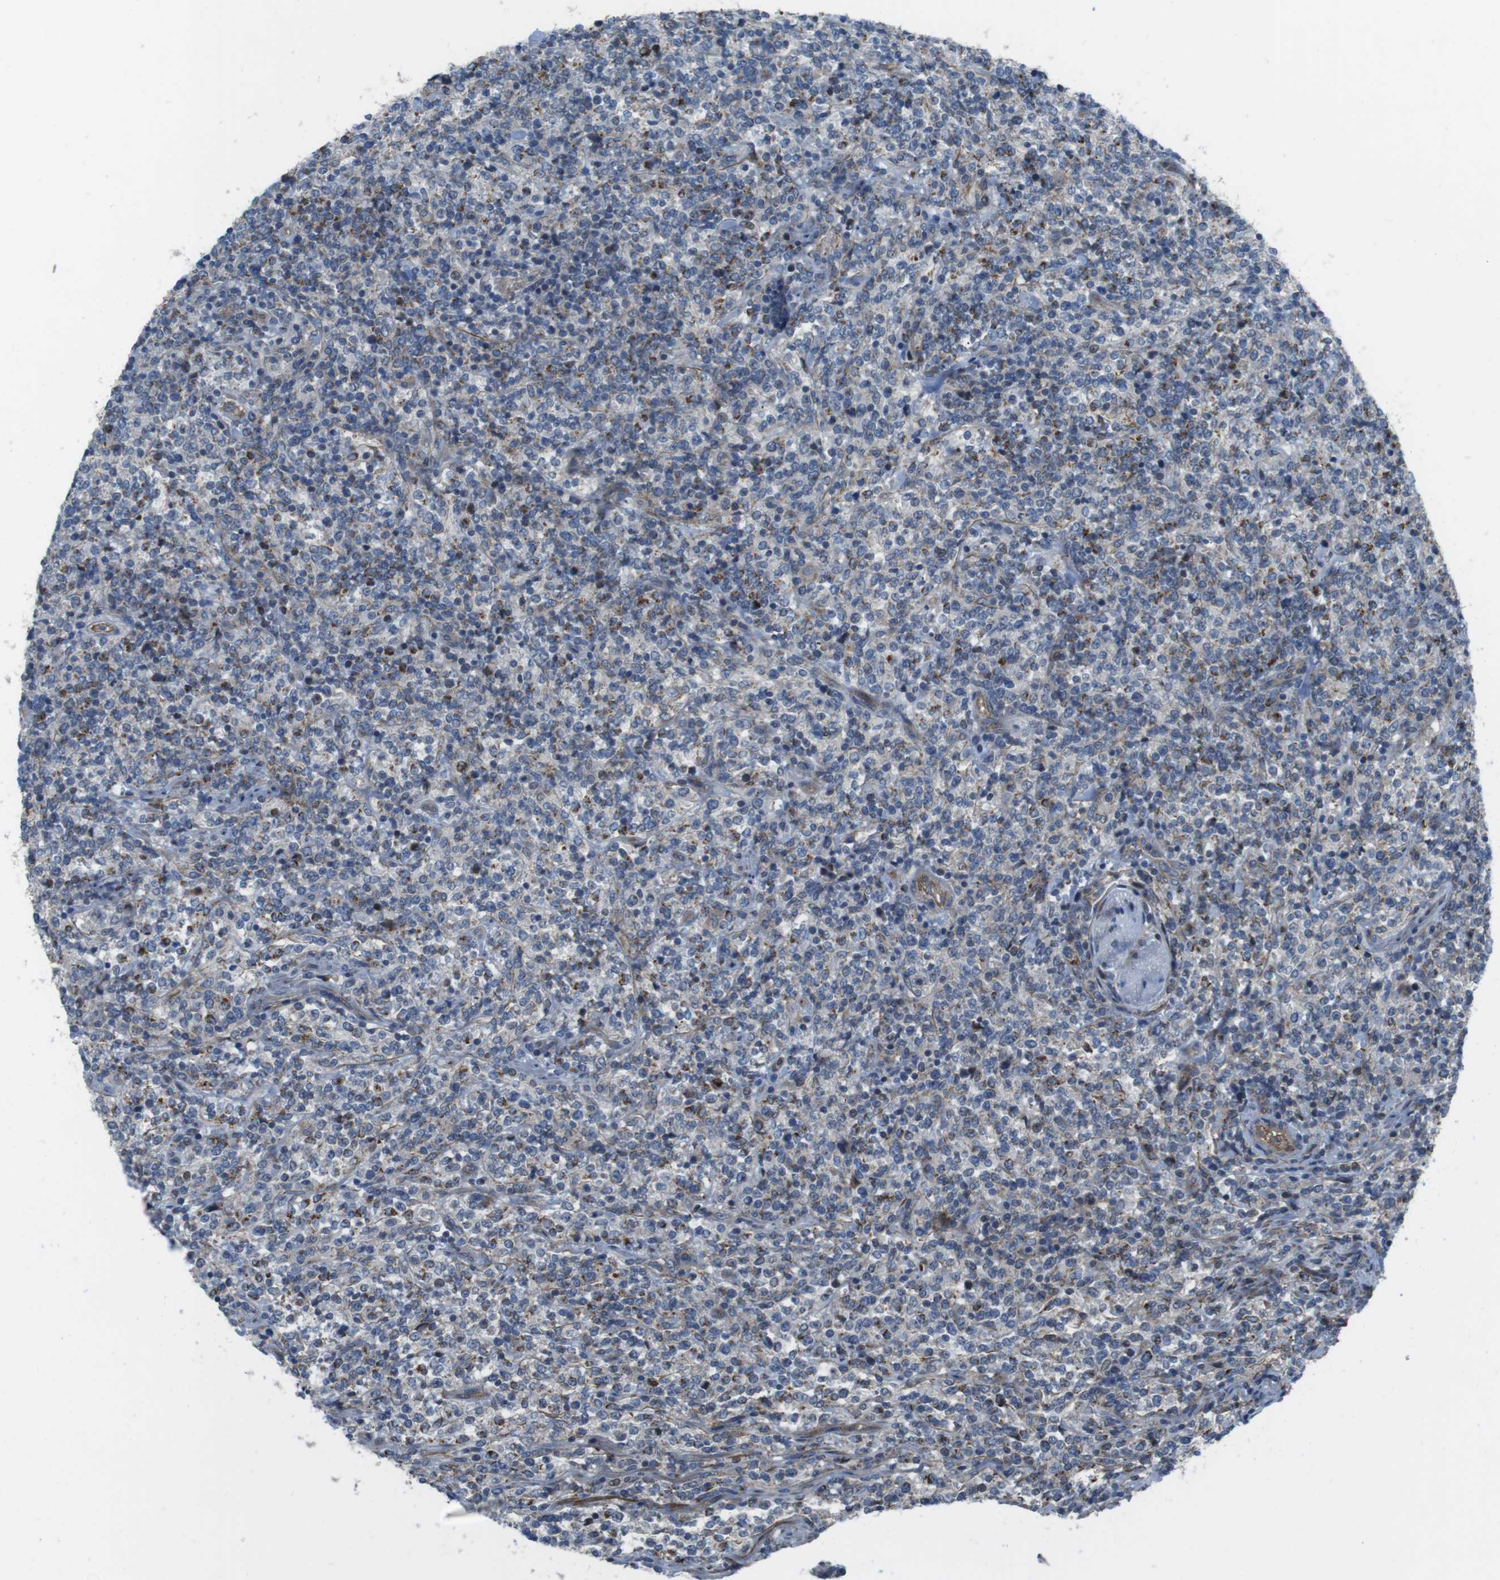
{"staining": {"intensity": "weak", "quantity": ">75%", "location": "cytoplasmic/membranous"}, "tissue": "lymphoma", "cell_type": "Tumor cells", "image_type": "cancer", "snomed": [{"axis": "morphology", "description": "Malignant lymphoma, non-Hodgkin's type, High grade"}, {"axis": "topography", "description": "Soft tissue"}], "caption": "Immunohistochemical staining of high-grade malignant lymphoma, non-Hodgkin's type shows low levels of weak cytoplasmic/membranous protein expression in about >75% of tumor cells.", "gene": "FAM174B", "patient": {"sex": "male", "age": 18}}